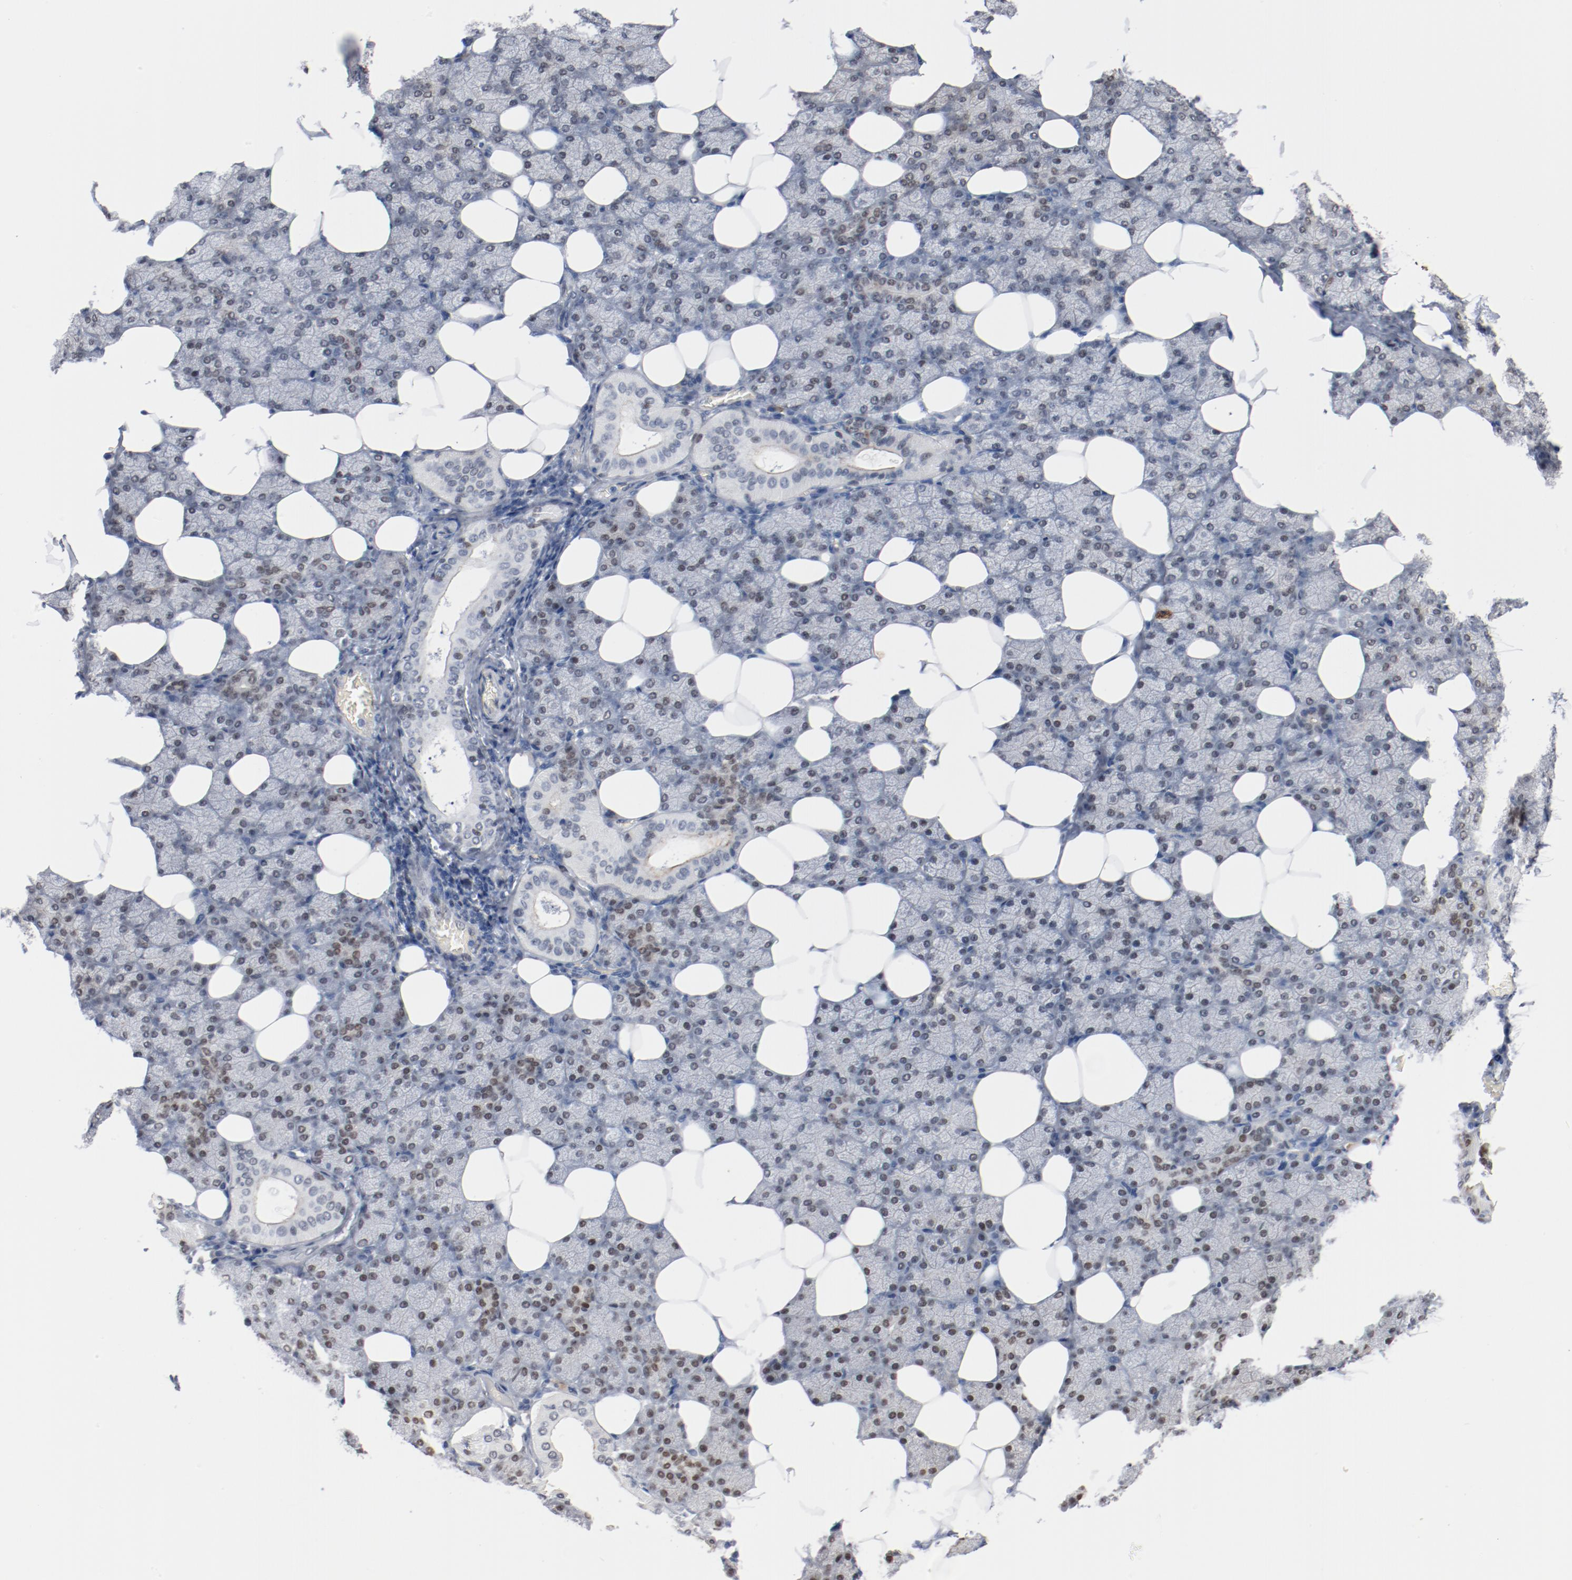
{"staining": {"intensity": "weak", "quantity": "25%-75%", "location": "nuclear"}, "tissue": "salivary gland", "cell_type": "Glandular cells", "image_type": "normal", "snomed": [{"axis": "morphology", "description": "Normal tissue, NOS"}, {"axis": "topography", "description": "Lymph node"}, {"axis": "topography", "description": "Salivary gland"}], "caption": "This histopathology image demonstrates immunohistochemistry staining of normal salivary gland, with low weak nuclear positivity in about 25%-75% of glandular cells.", "gene": "ENSG00000285708", "patient": {"sex": "male", "age": 8}}